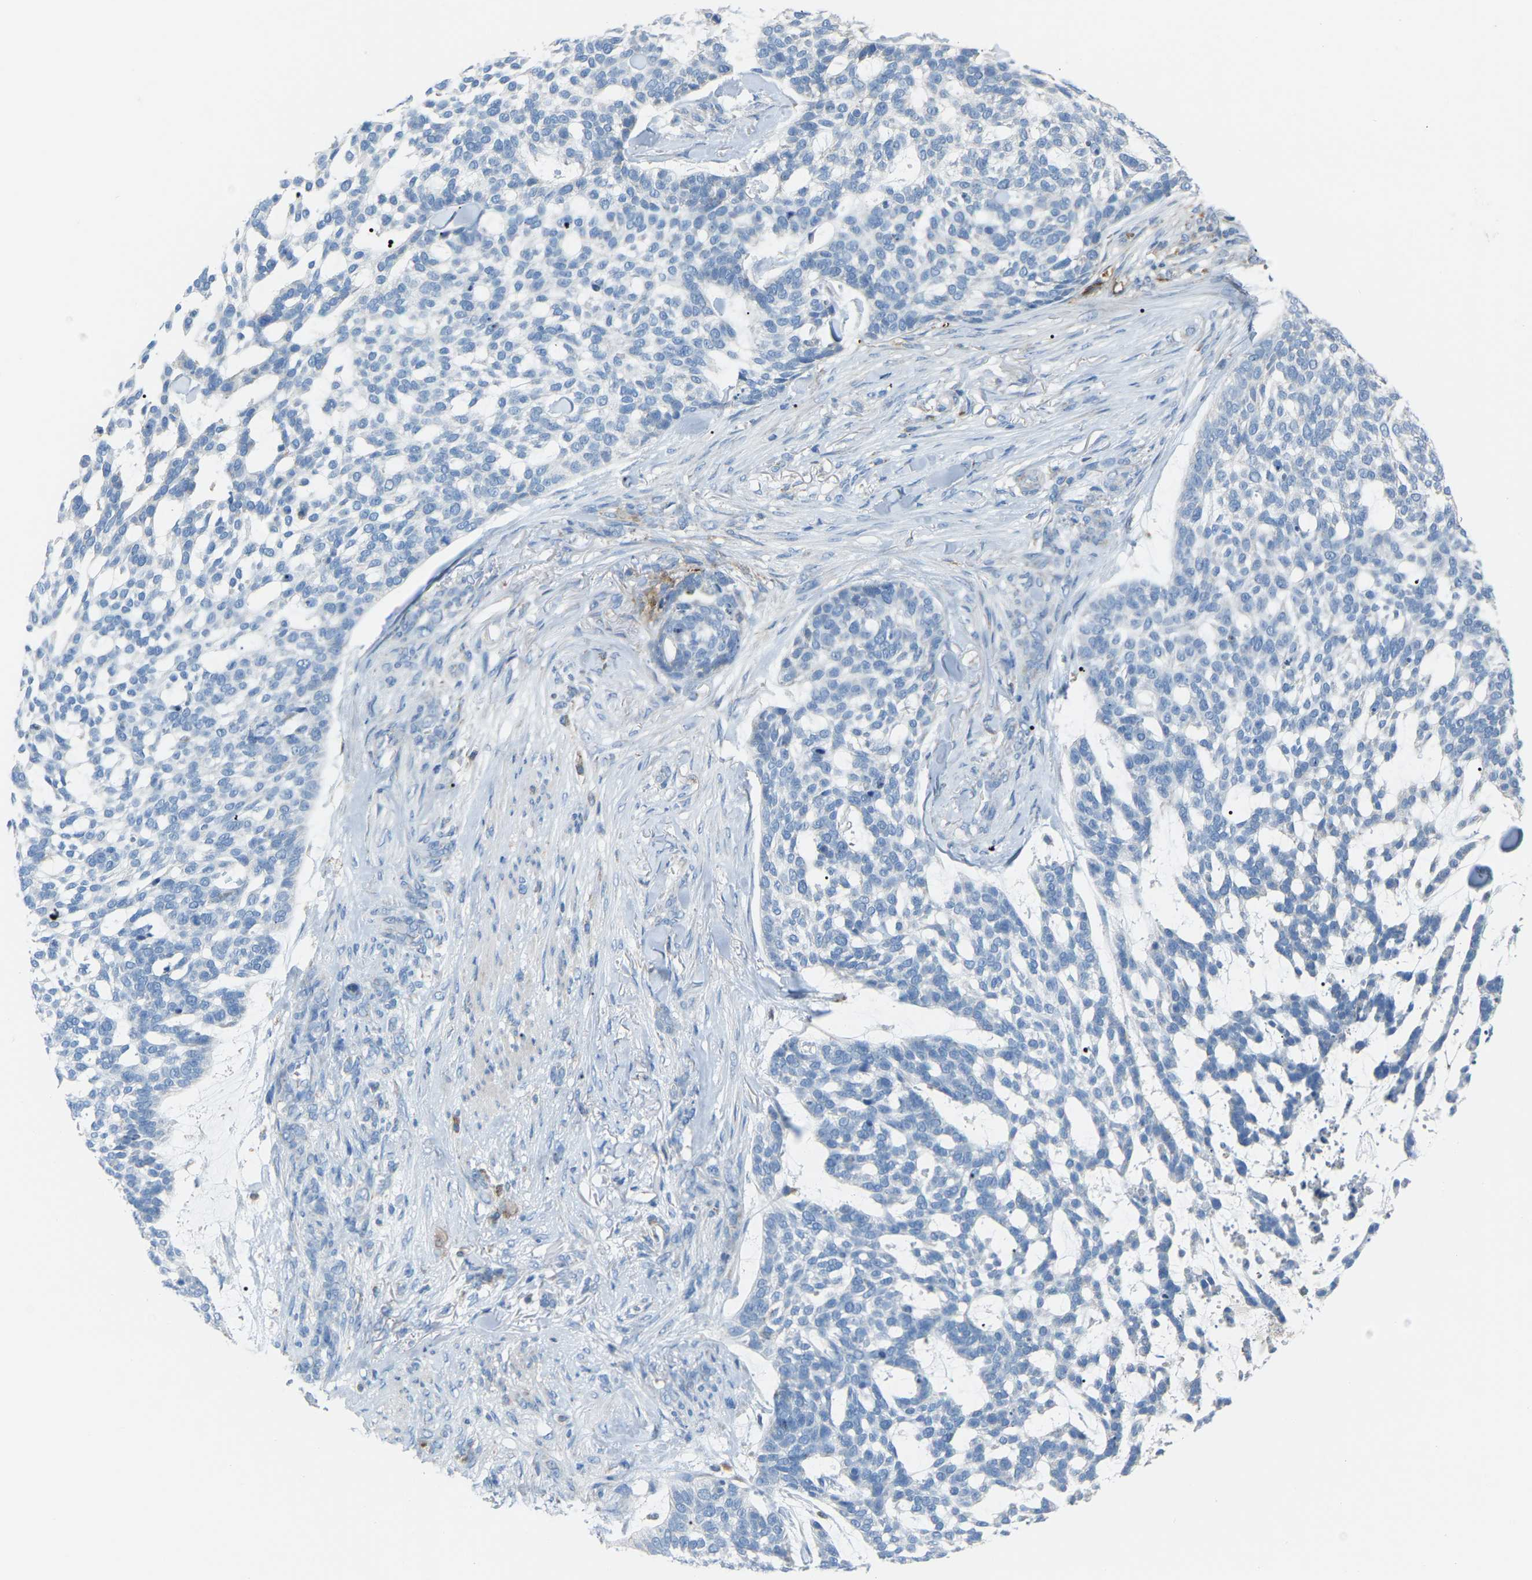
{"staining": {"intensity": "negative", "quantity": "none", "location": "none"}, "tissue": "skin cancer", "cell_type": "Tumor cells", "image_type": "cancer", "snomed": [{"axis": "morphology", "description": "Basal cell carcinoma"}, {"axis": "topography", "description": "Skin"}], "caption": "IHC of human basal cell carcinoma (skin) displays no staining in tumor cells.", "gene": "CROT", "patient": {"sex": "female", "age": 64}}